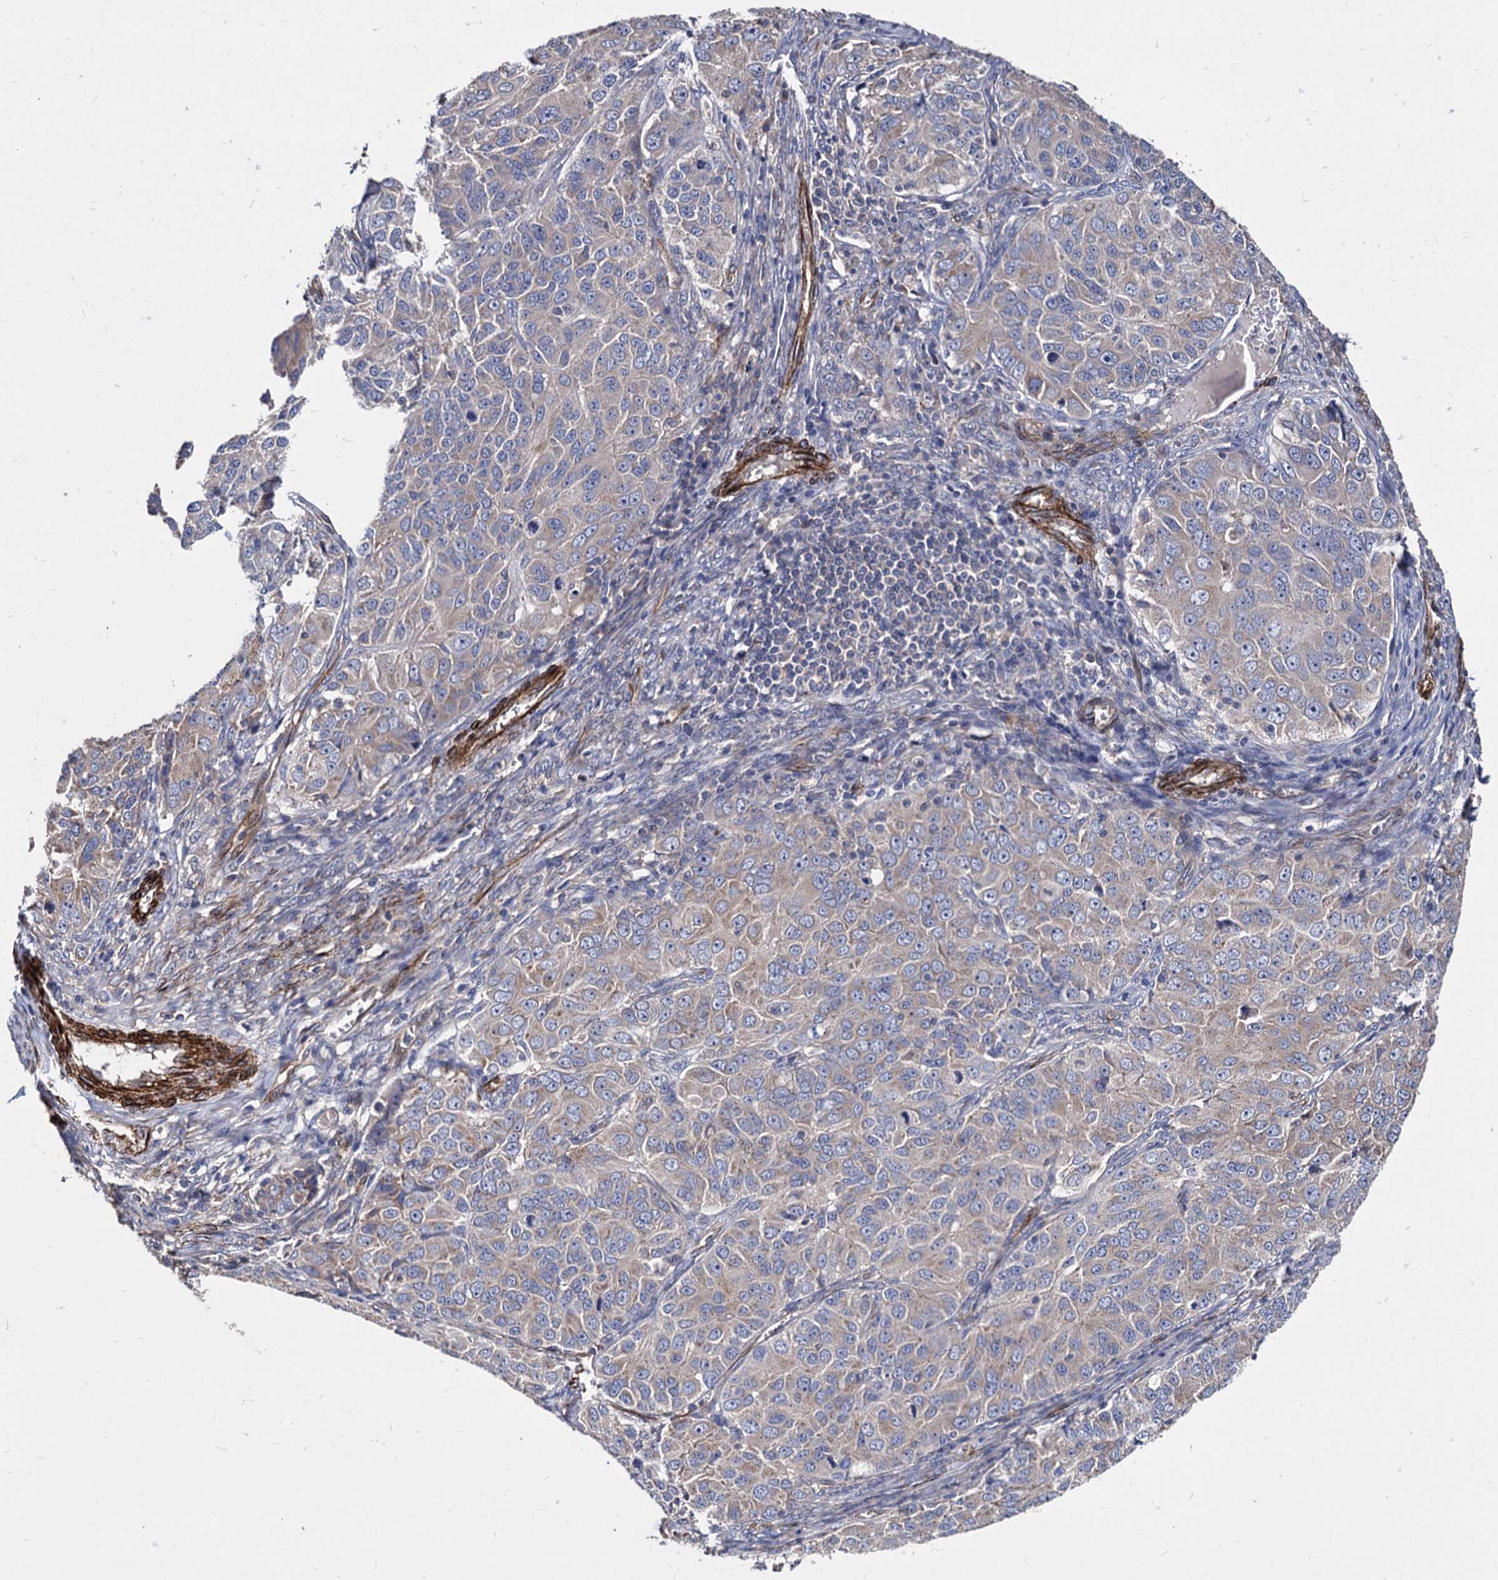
{"staining": {"intensity": "moderate", "quantity": "<25%", "location": "cytoplasmic/membranous"}, "tissue": "ovarian cancer", "cell_type": "Tumor cells", "image_type": "cancer", "snomed": [{"axis": "morphology", "description": "Carcinoma, endometroid"}, {"axis": "topography", "description": "Ovary"}], "caption": "About <25% of tumor cells in endometroid carcinoma (ovarian) demonstrate moderate cytoplasmic/membranous protein positivity as visualized by brown immunohistochemical staining.", "gene": "WDR11", "patient": {"sex": "female", "age": 51}}